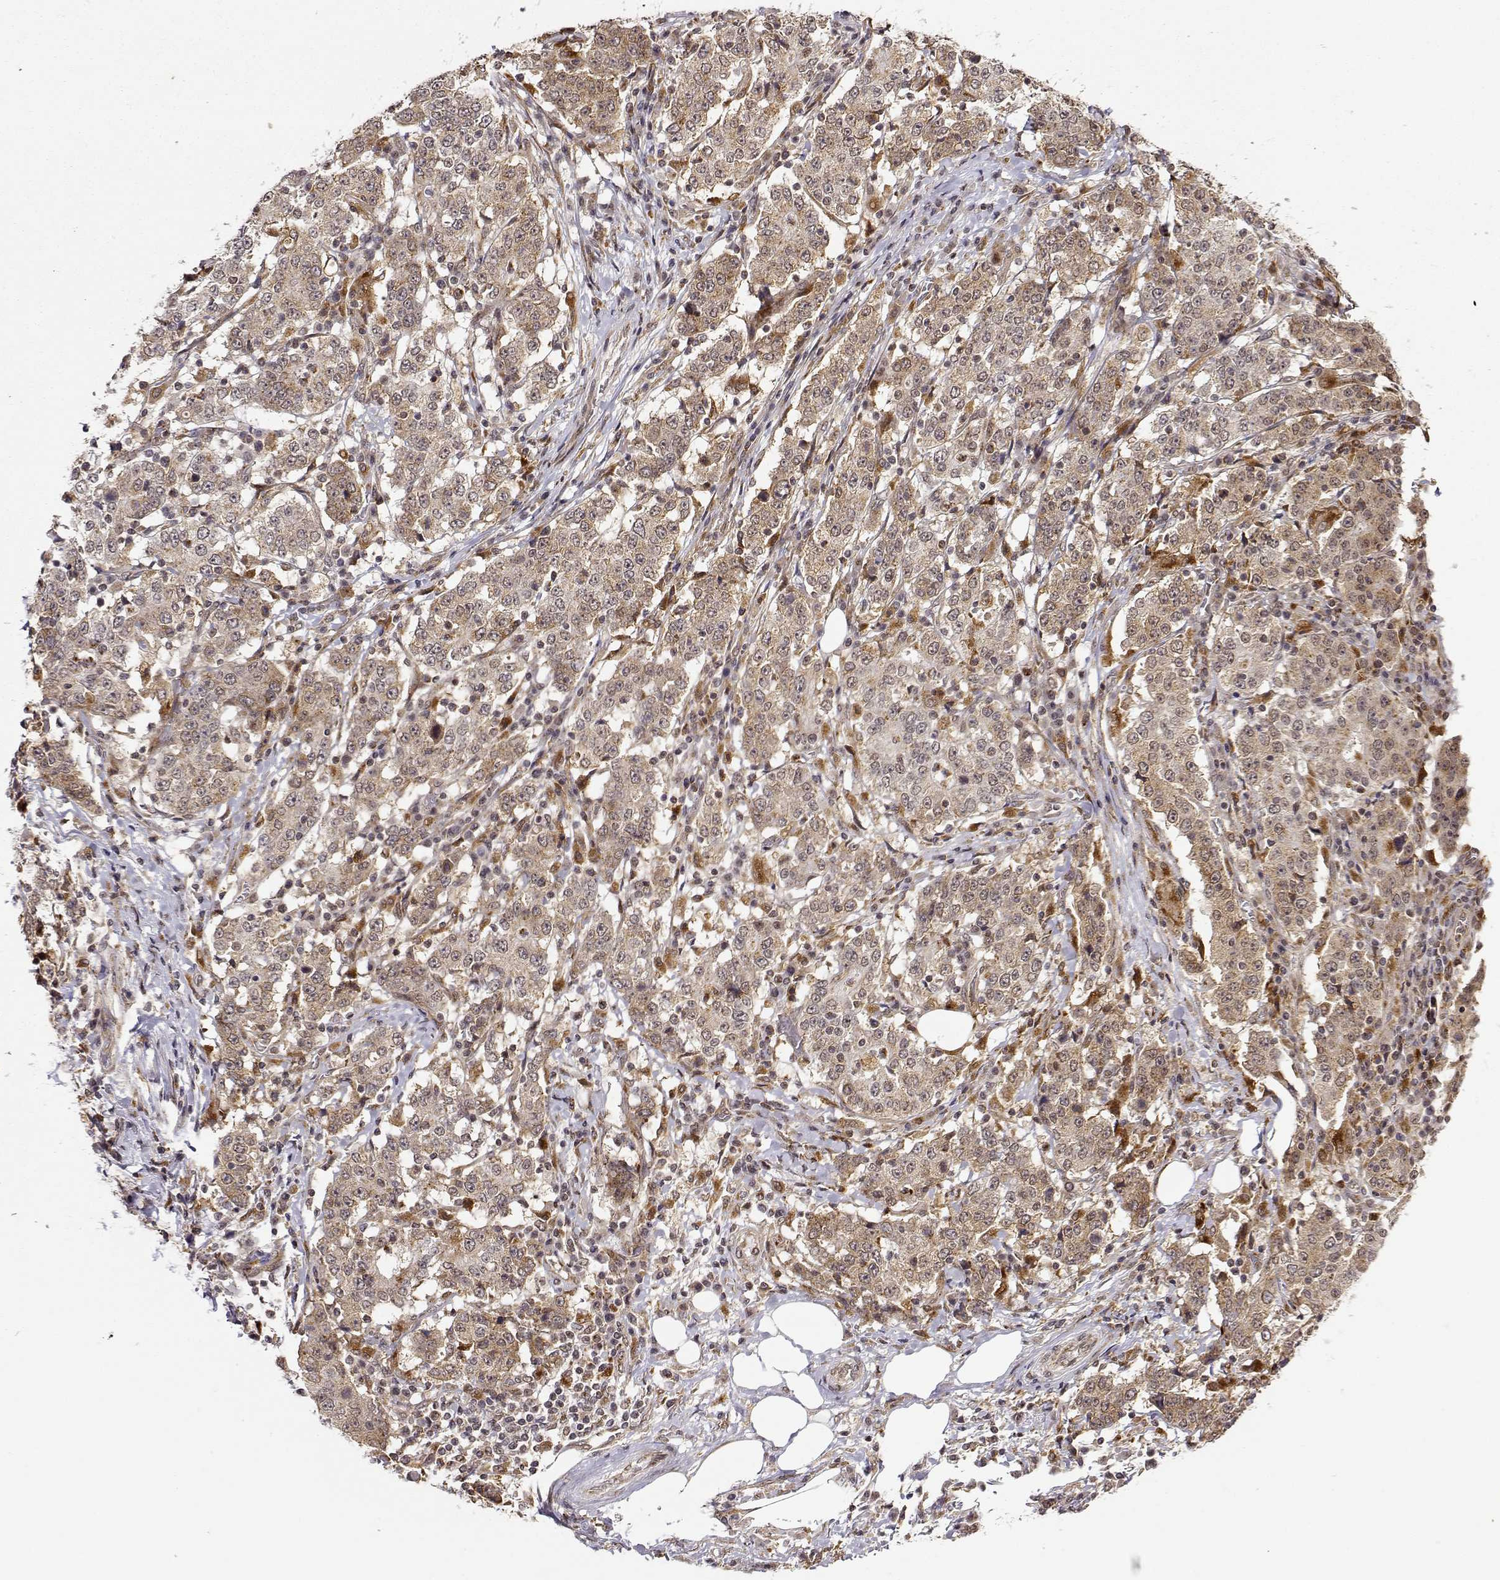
{"staining": {"intensity": "weak", "quantity": ">75%", "location": "cytoplasmic/membranous"}, "tissue": "stomach cancer", "cell_type": "Tumor cells", "image_type": "cancer", "snomed": [{"axis": "morphology", "description": "Adenocarcinoma, NOS"}, {"axis": "topography", "description": "Stomach"}], "caption": "This is an image of IHC staining of adenocarcinoma (stomach), which shows weak expression in the cytoplasmic/membranous of tumor cells.", "gene": "RNF13", "patient": {"sex": "male", "age": 59}}